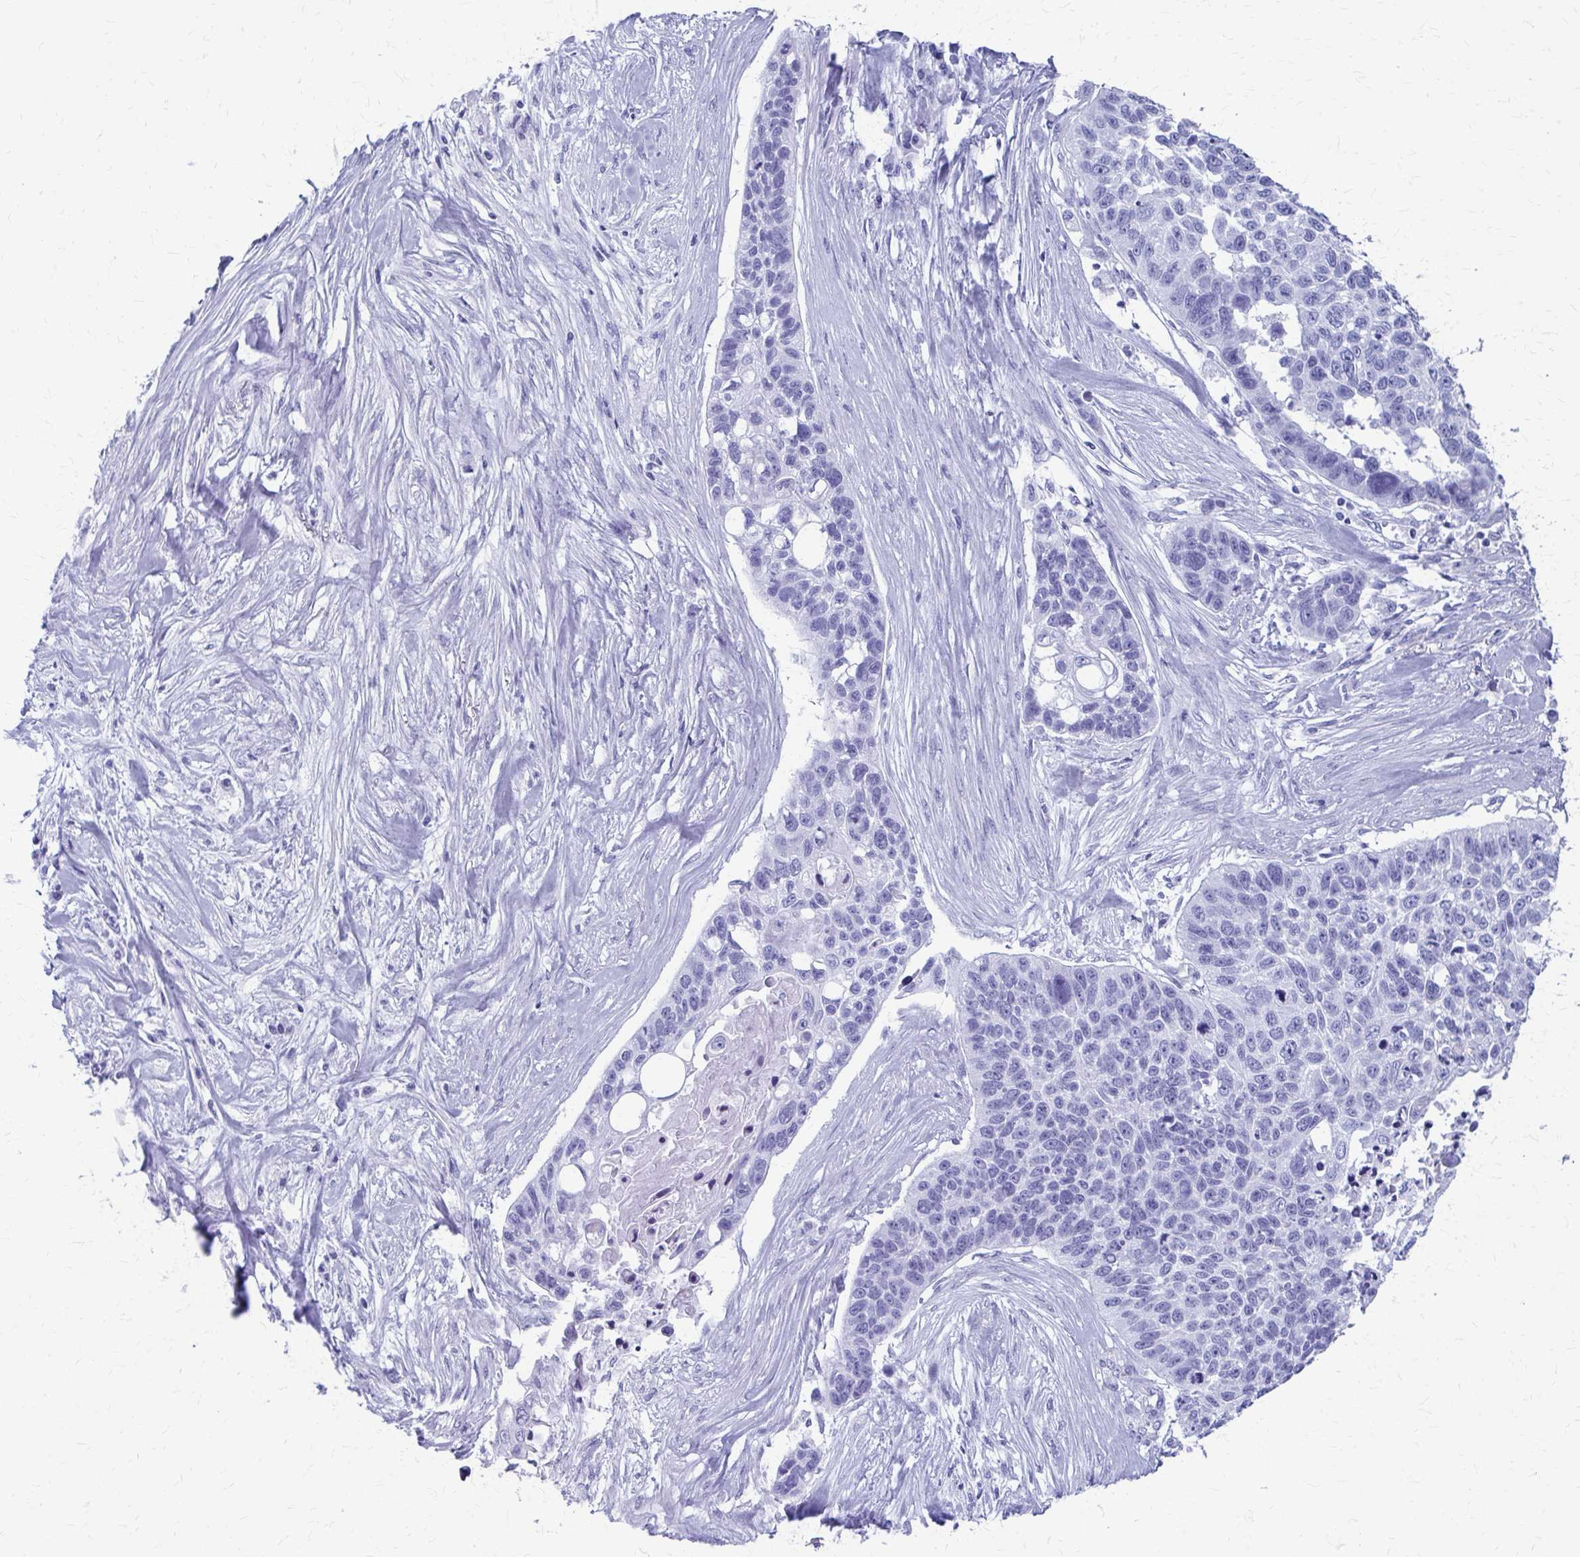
{"staining": {"intensity": "negative", "quantity": "none", "location": "none"}, "tissue": "lung cancer", "cell_type": "Tumor cells", "image_type": "cancer", "snomed": [{"axis": "morphology", "description": "Squamous cell carcinoma, NOS"}, {"axis": "topography", "description": "Lung"}], "caption": "Protein analysis of lung cancer (squamous cell carcinoma) displays no significant staining in tumor cells. The staining is performed using DAB brown chromogen with nuclei counter-stained in using hematoxylin.", "gene": "CELF5", "patient": {"sex": "male", "age": 62}}